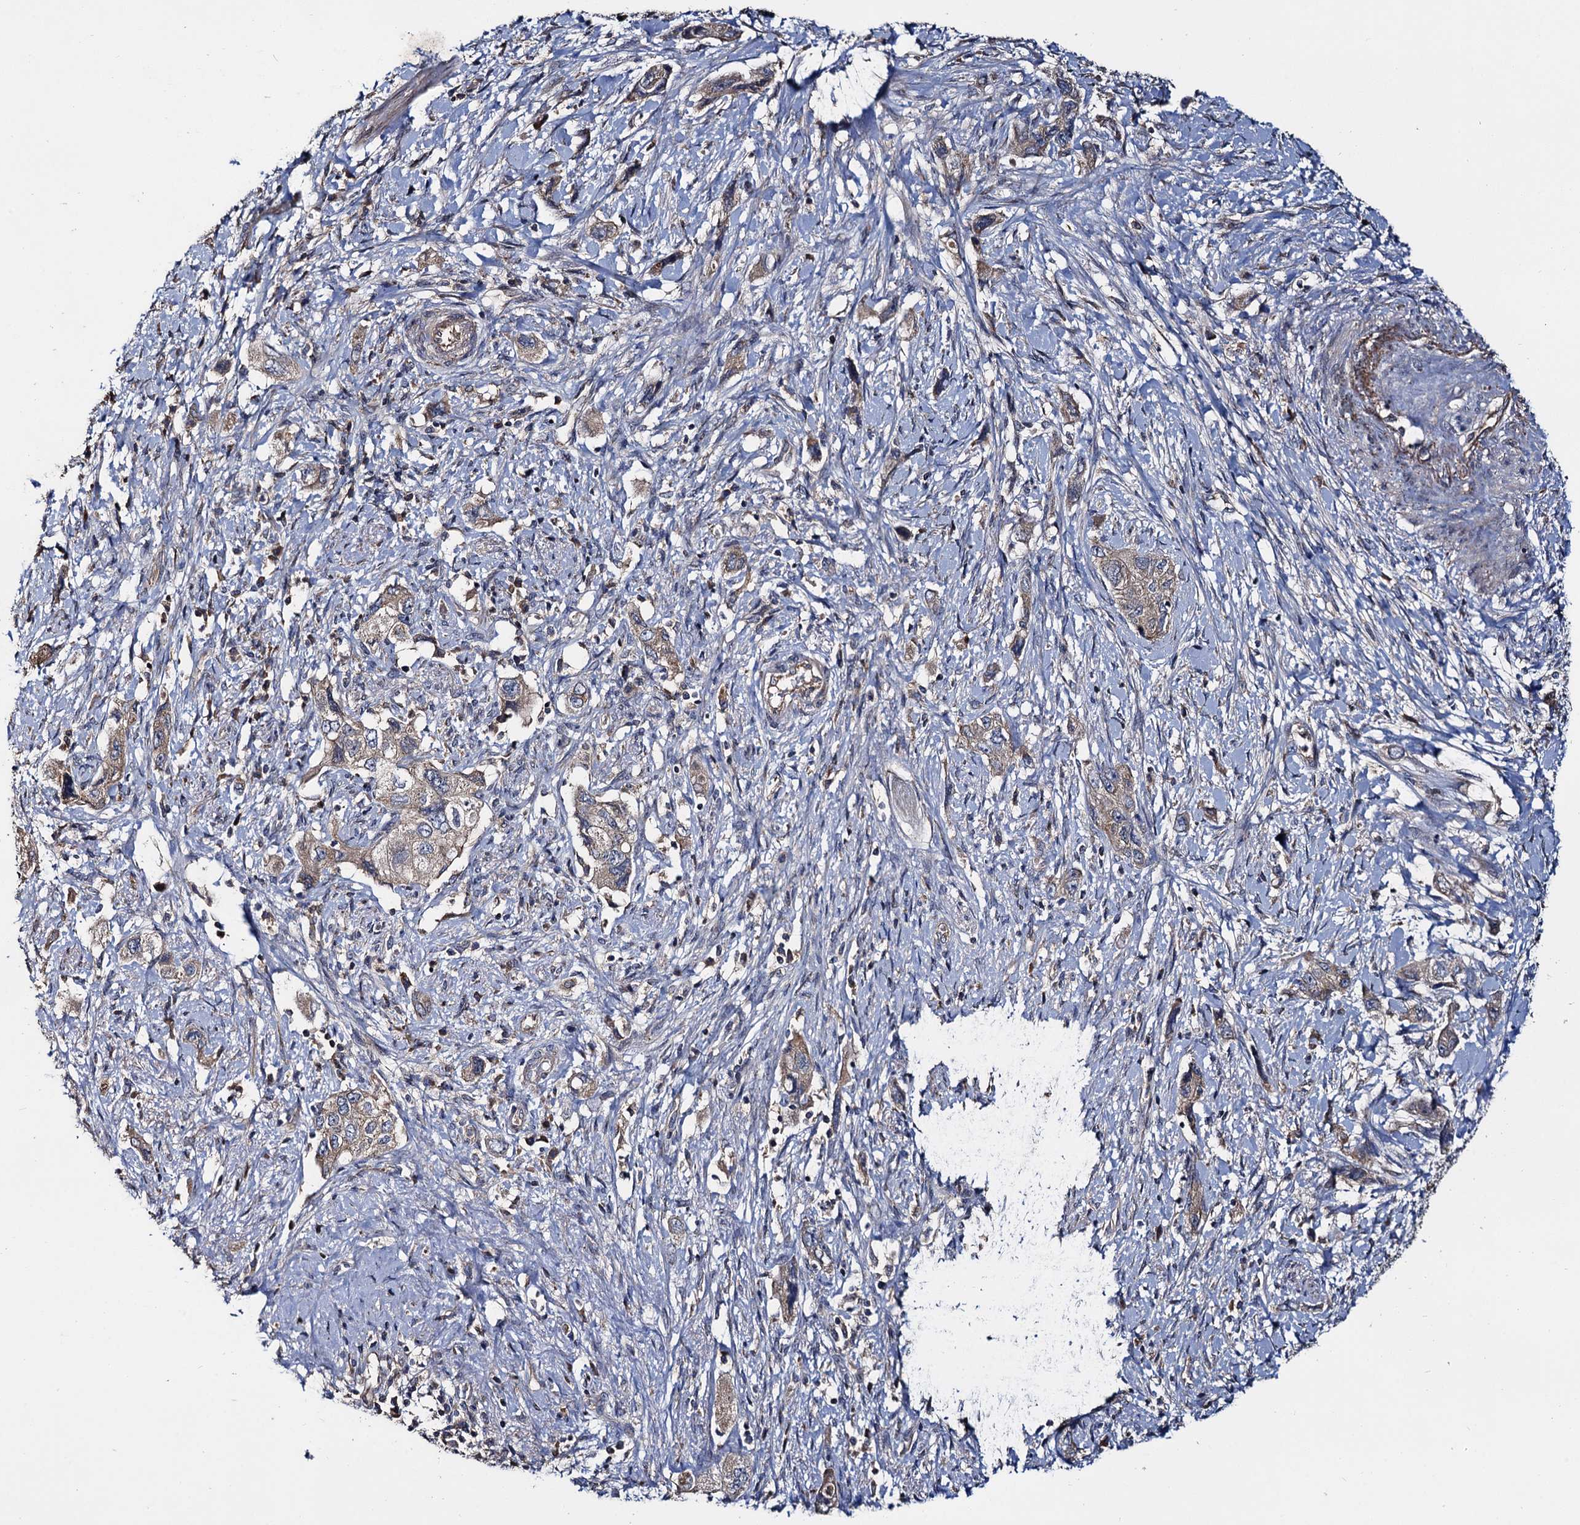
{"staining": {"intensity": "weak", "quantity": "25%-75%", "location": "cytoplasmic/membranous"}, "tissue": "pancreatic cancer", "cell_type": "Tumor cells", "image_type": "cancer", "snomed": [{"axis": "morphology", "description": "Adenocarcinoma, NOS"}, {"axis": "topography", "description": "Pancreas"}], "caption": "Immunohistochemistry (IHC) of pancreatic cancer displays low levels of weak cytoplasmic/membranous staining in approximately 25%-75% of tumor cells.", "gene": "CEP192", "patient": {"sex": "female", "age": 73}}